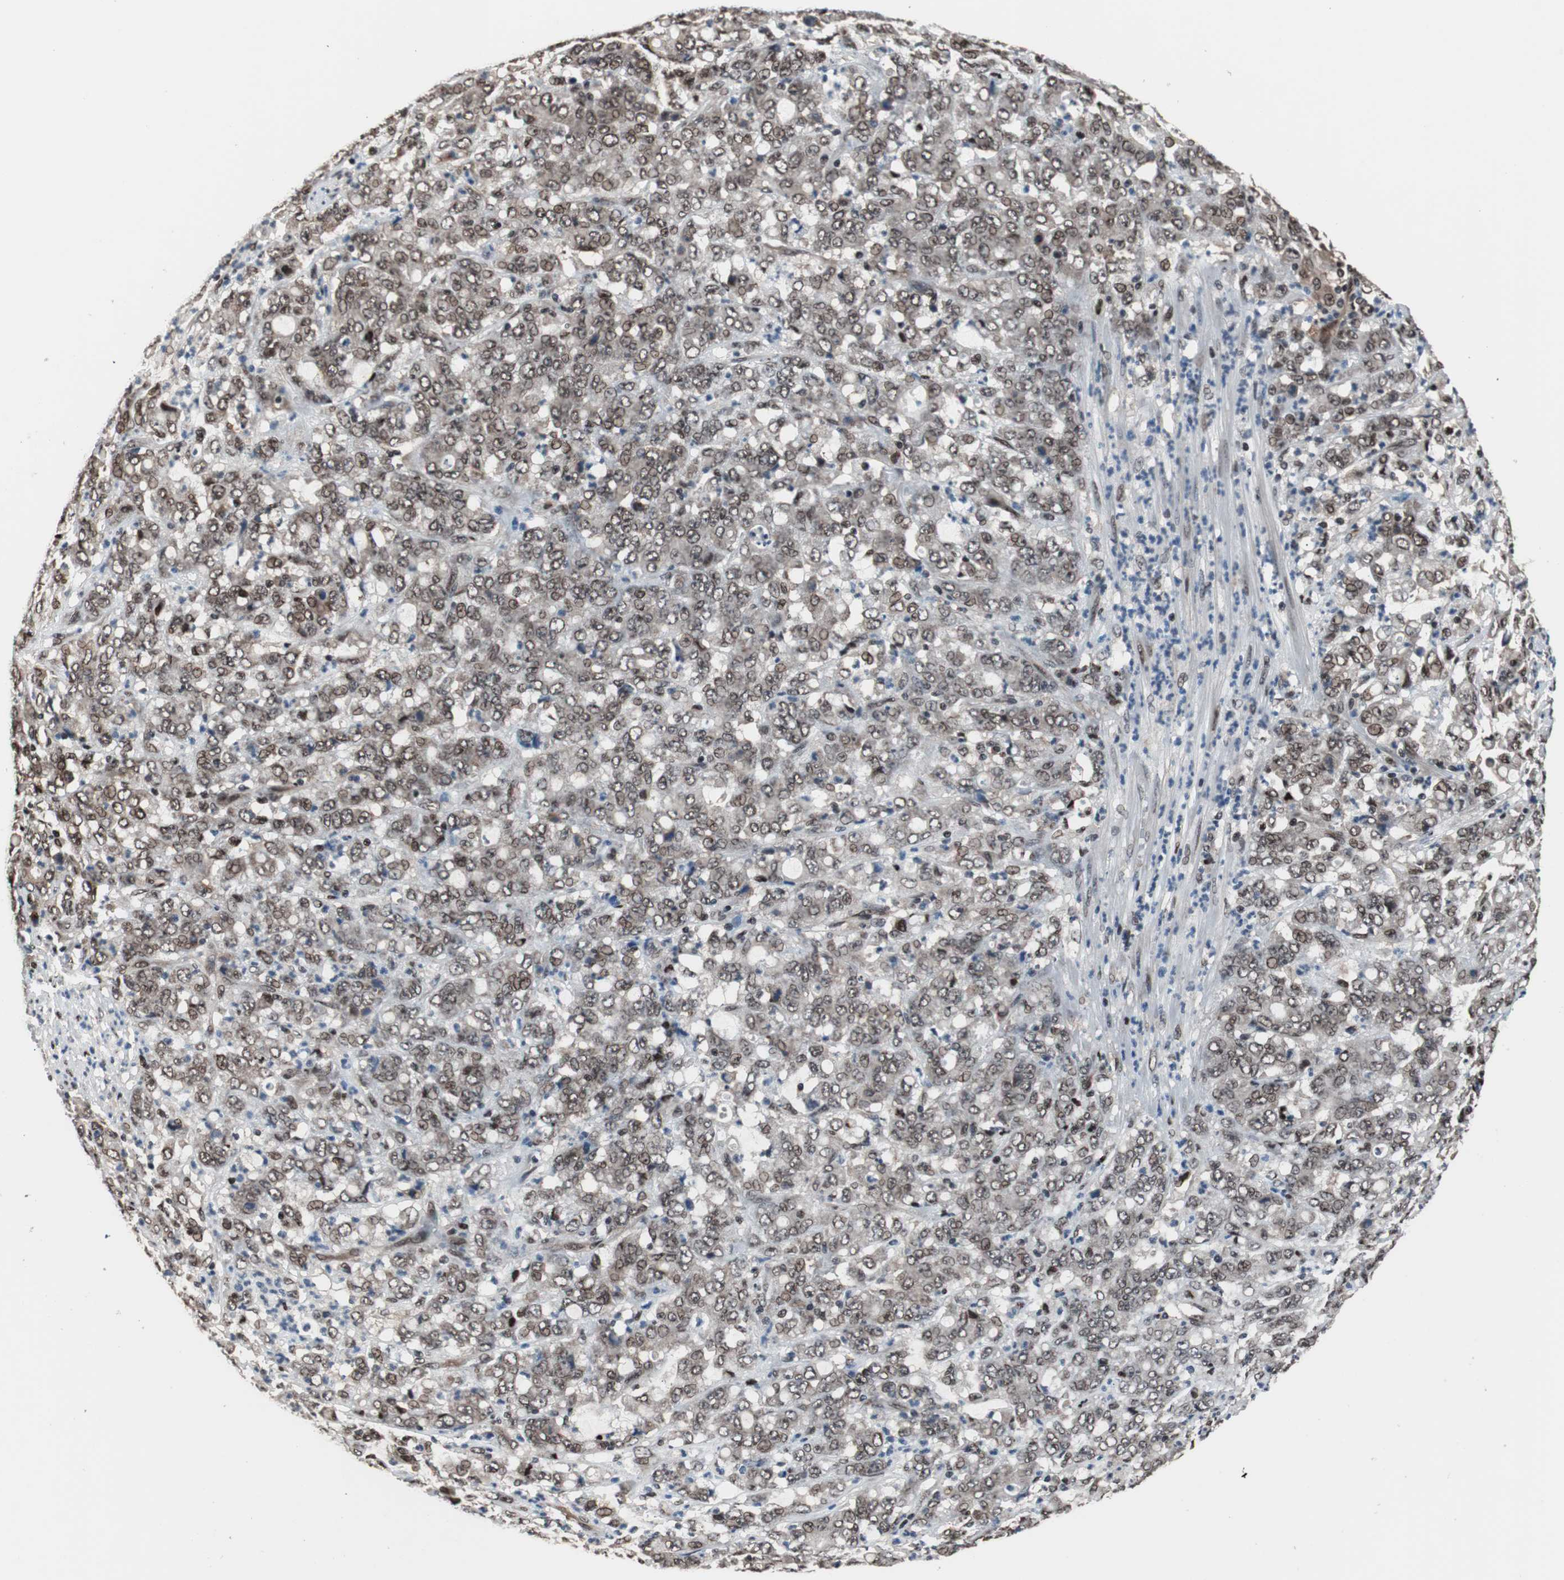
{"staining": {"intensity": "weak", "quantity": "25%-75%", "location": "nuclear"}, "tissue": "stomach cancer", "cell_type": "Tumor cells", "image_type": "cancer", "snomed": [{"axis": "morphology", "description": "Adenocarcinoma, NOS"}, {"axis": "topography", "description": "Stomach, lower"}], "caption": "This is an image of IHC staining of adenocarcinoma (stomach), which shows weak positivity in the nuclear of tumor cells.", "gene": "POGZ", "patient": {"sex": "female", "age": 71}}